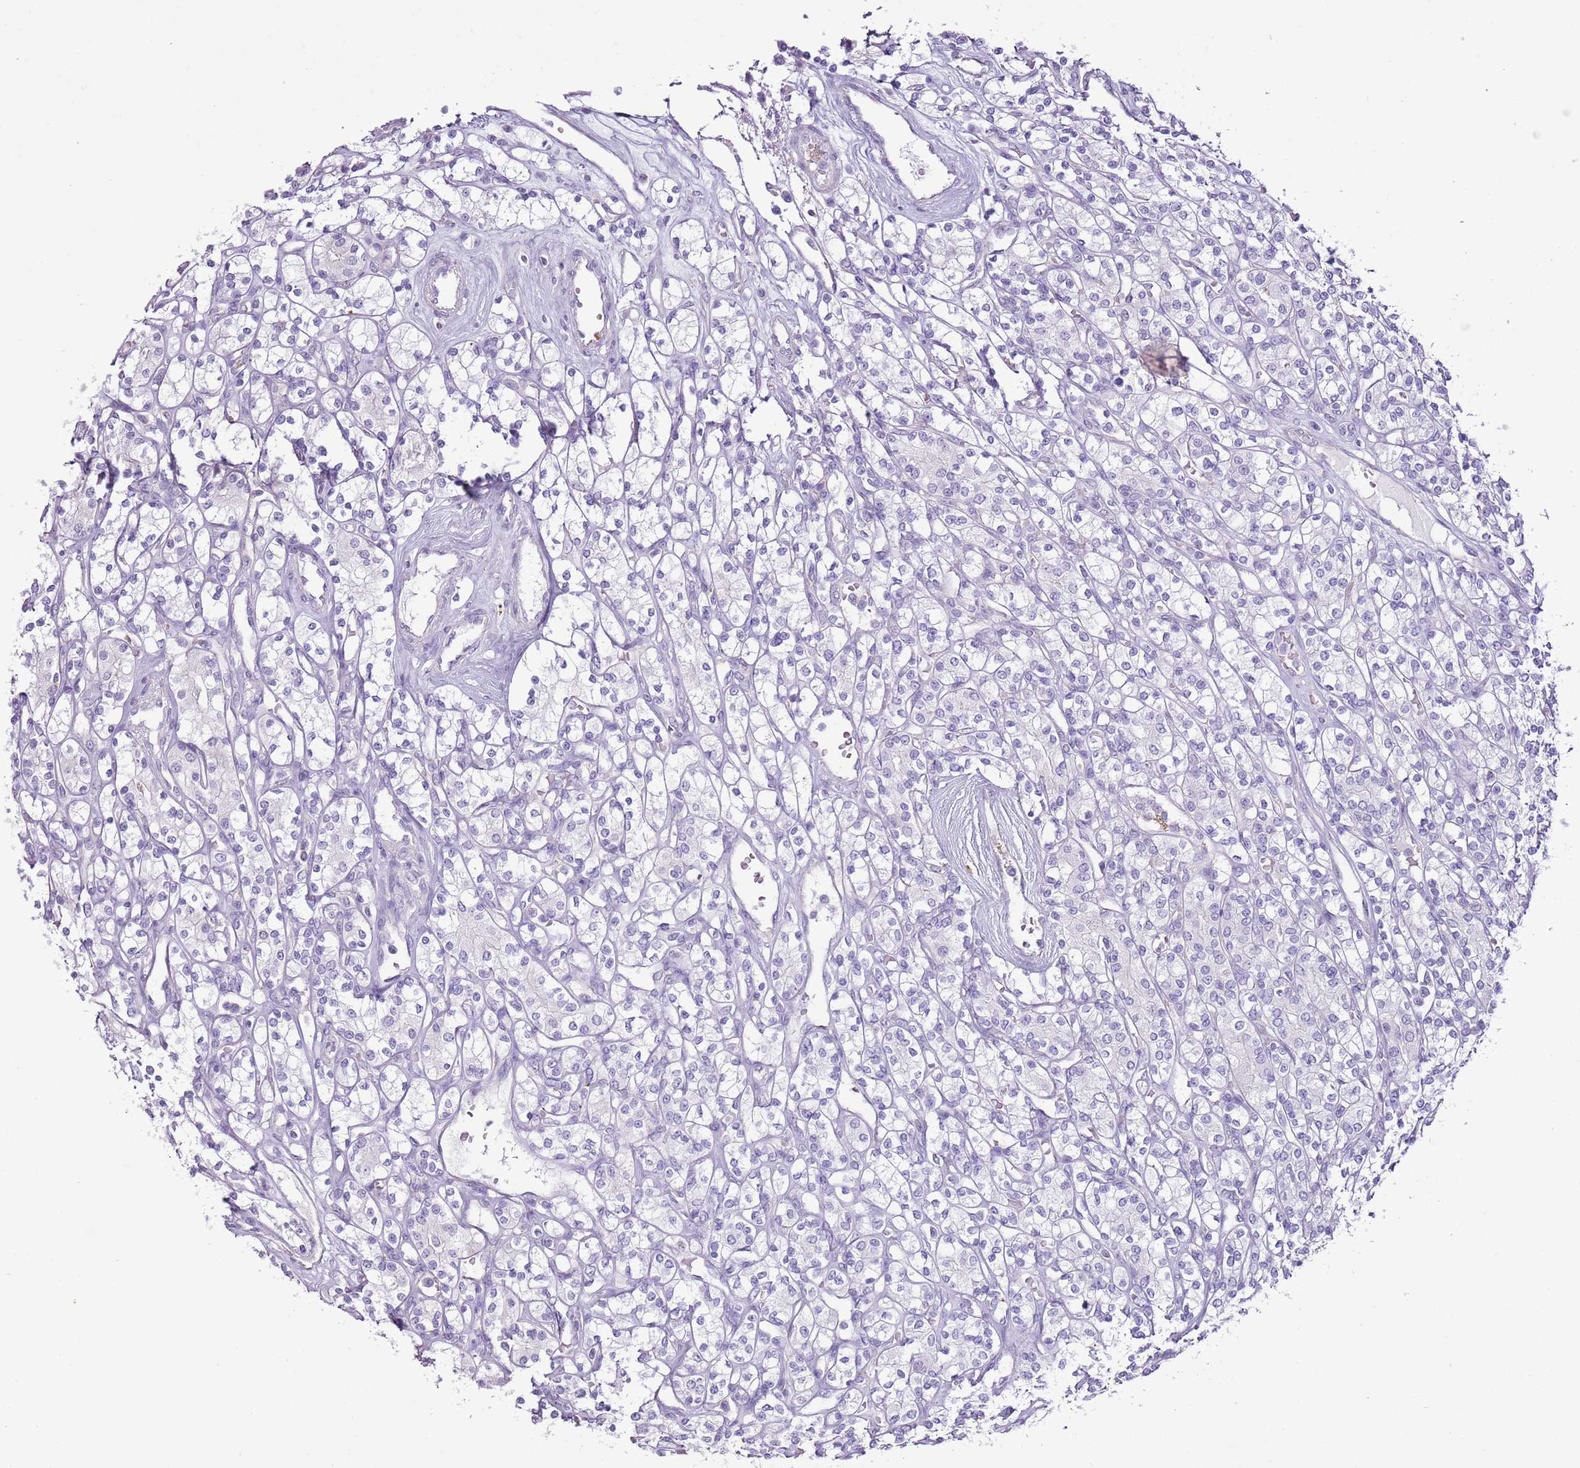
{"staining": {"intensity": "negative", "quantity": "none", "location": "none"}, "tissue": "renal cancer", "cell_type": "Tumor cells", "image_type": "cancer", "snomed": [{"axis": "morphology", "description": "Adenocarcinoma, NOS"}, {"axis": "topography", "description": "Kidney"}], "caption": "DAB (3,3'-diaminobenzidine) immunohistochemical staining of human adenocarcinoma (renal) demonstrates no significant expression in tumor cells. (Stains: DAB (3,3'-diaminobenzidine) IHC with hematoxylin counter stain, Microscopy: brightfield microscopy at high magnification).", "gene": "SLC23A1", "patient": {"sex": "male", "age": 77}}